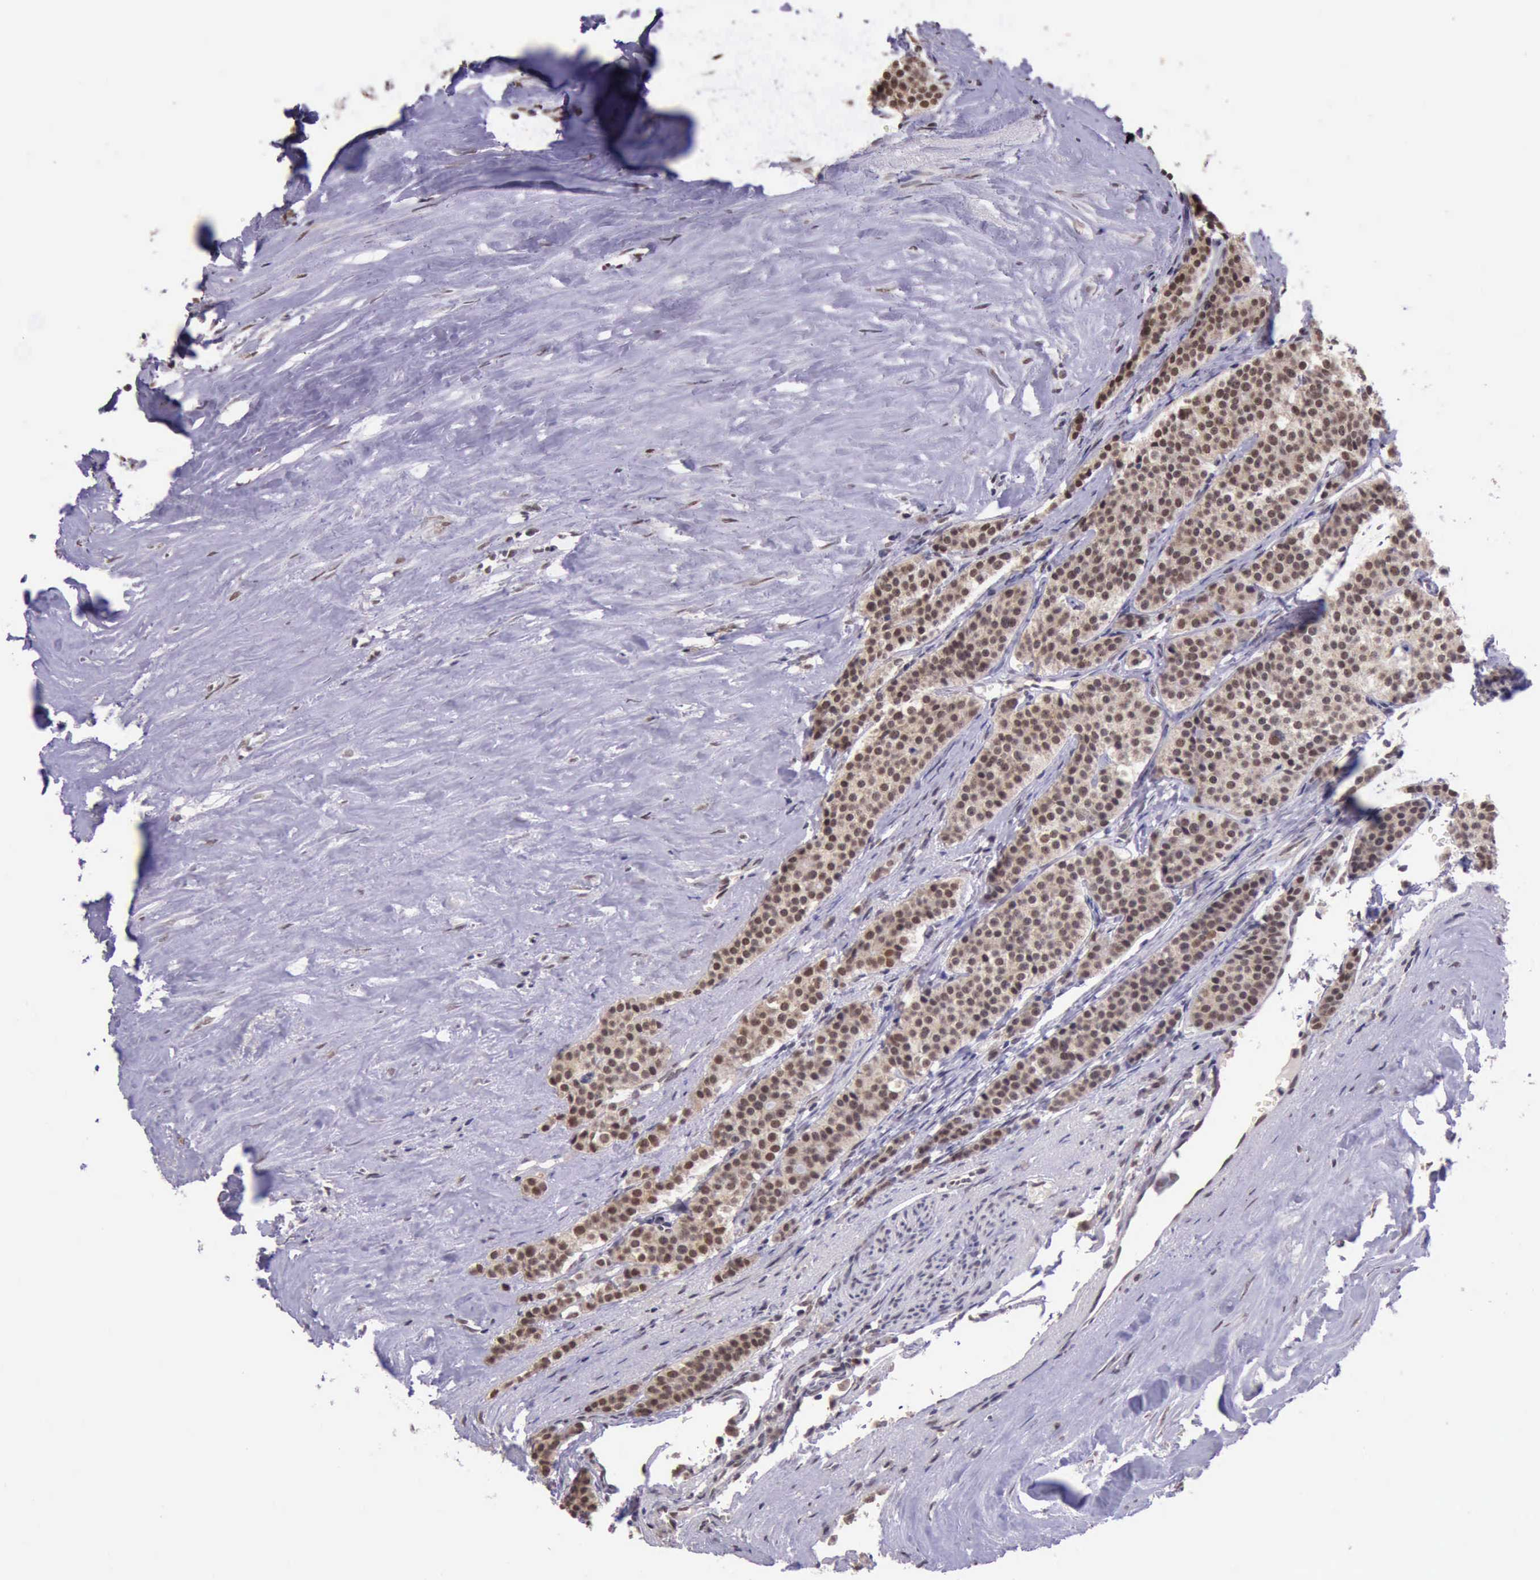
{"staining": {"intensity": "moderate", "quantity": ">75%", "location": "nuclear"}, "tissue": "carcinoid", "cell_type": "Tumor cells", "image_type": "cancer", "snomed": [{"axis": "morphology", "description": "Carcinoid, malignant, NOS"}, {"axis": "topography", "description": "Small intestine"}], "caption": "Immunohistochemical staining of carcinoid shows medium levels of moderate nuclear protein positivity in about >75% of tumor cells.", "gene": "PRPF39", "patient": {"sex": "male", "age": 63}}